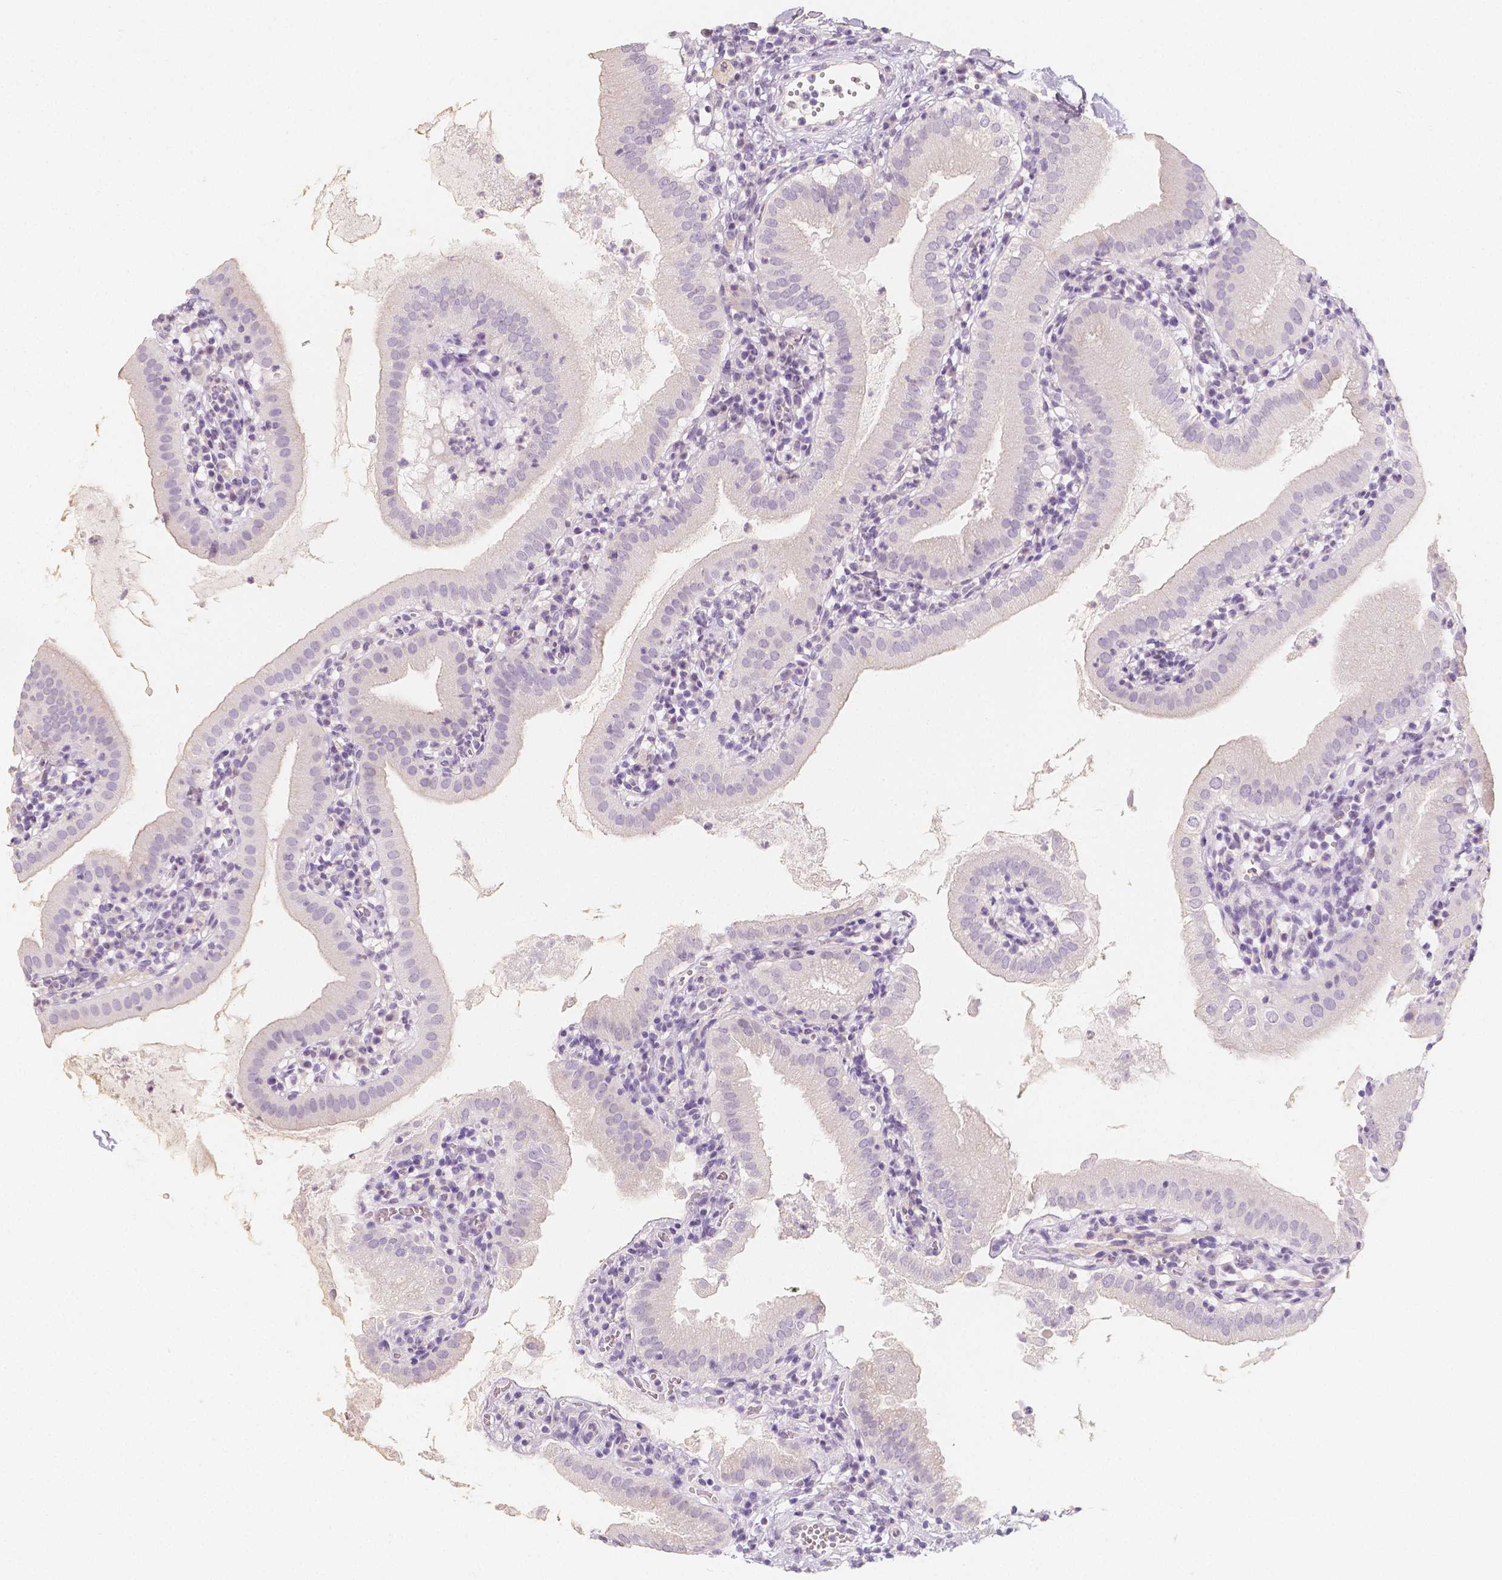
{"staining": {"intensity": "negative", "quantity": "none", "location": "none"}, "tissue": "gallbladder", "cell_type": "Glandular cells", "image_type": "normal", "snomed": [{"axis": "morphology", "description": "Normal tissue, NOS"}, {"axis": "topography", "description": "Gallbladder"}], "caption": "A micrograph of human gallbladder is negative for staining in glandular cells.", "gene": "NECAB2", "patient": {"sex": "female", "age": 65}}